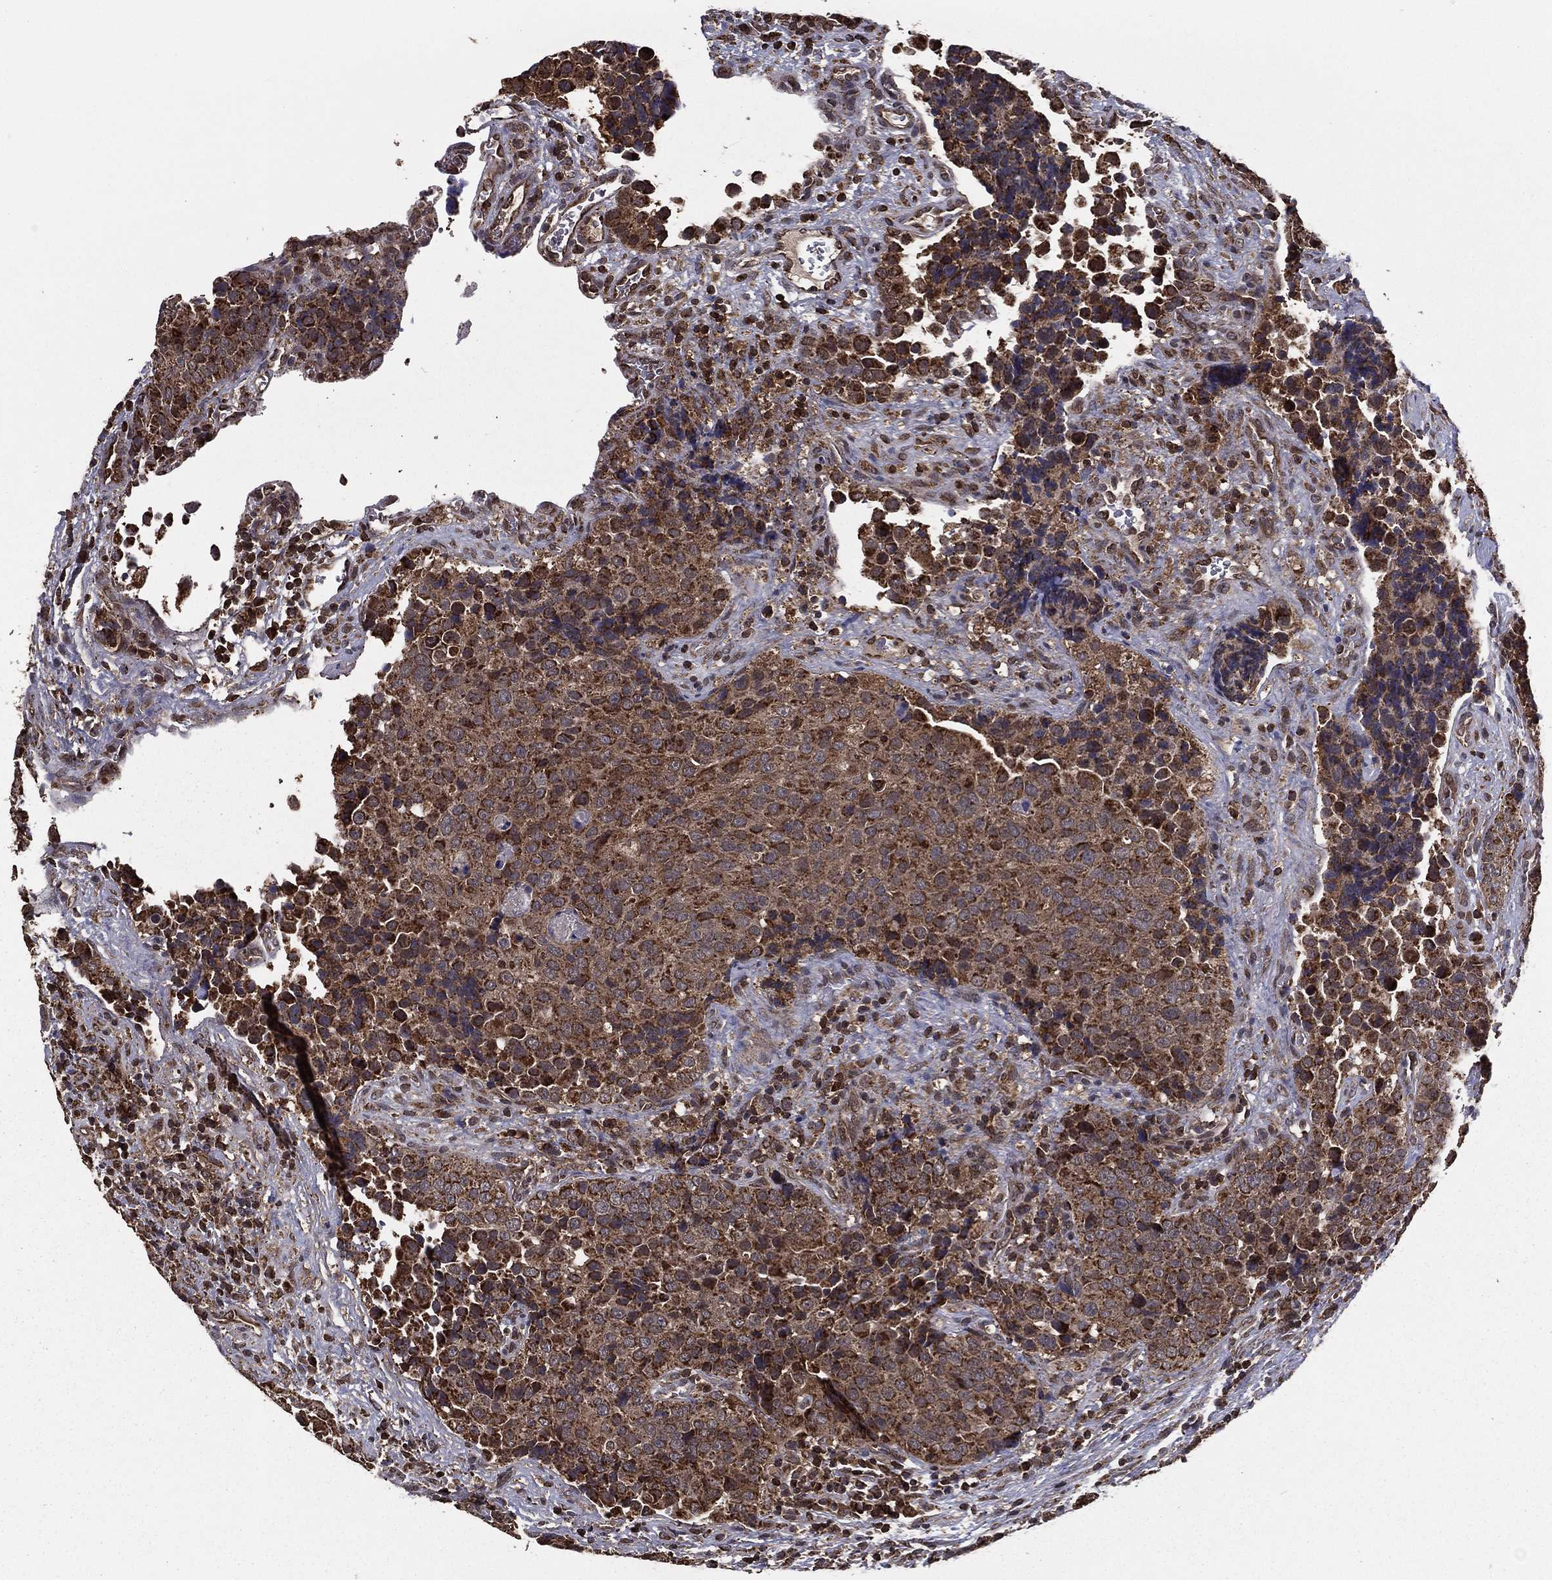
{"staining": {"intensity": "strong", "quantity": ">75%", "location": "cytoplasmic/membranous"}, "tissue": "urothelial cancer", "cell_type": "Tumor cells", "image_type": "cancer", "snomed": [{"axis": "morphology", "description": "Urothelial carcinoma, NOS"}, {"axis": "topography", "description": "Urinary bladder"}], "caption": "The micrograph shows immunohistochemical staining of transitional cell carcinoma. There is strong cytoplasmic/membranous staining is present in about >75% of tumor cells.", "gene": "RIGI", "patient": {"sex": "male", "age": 52}}